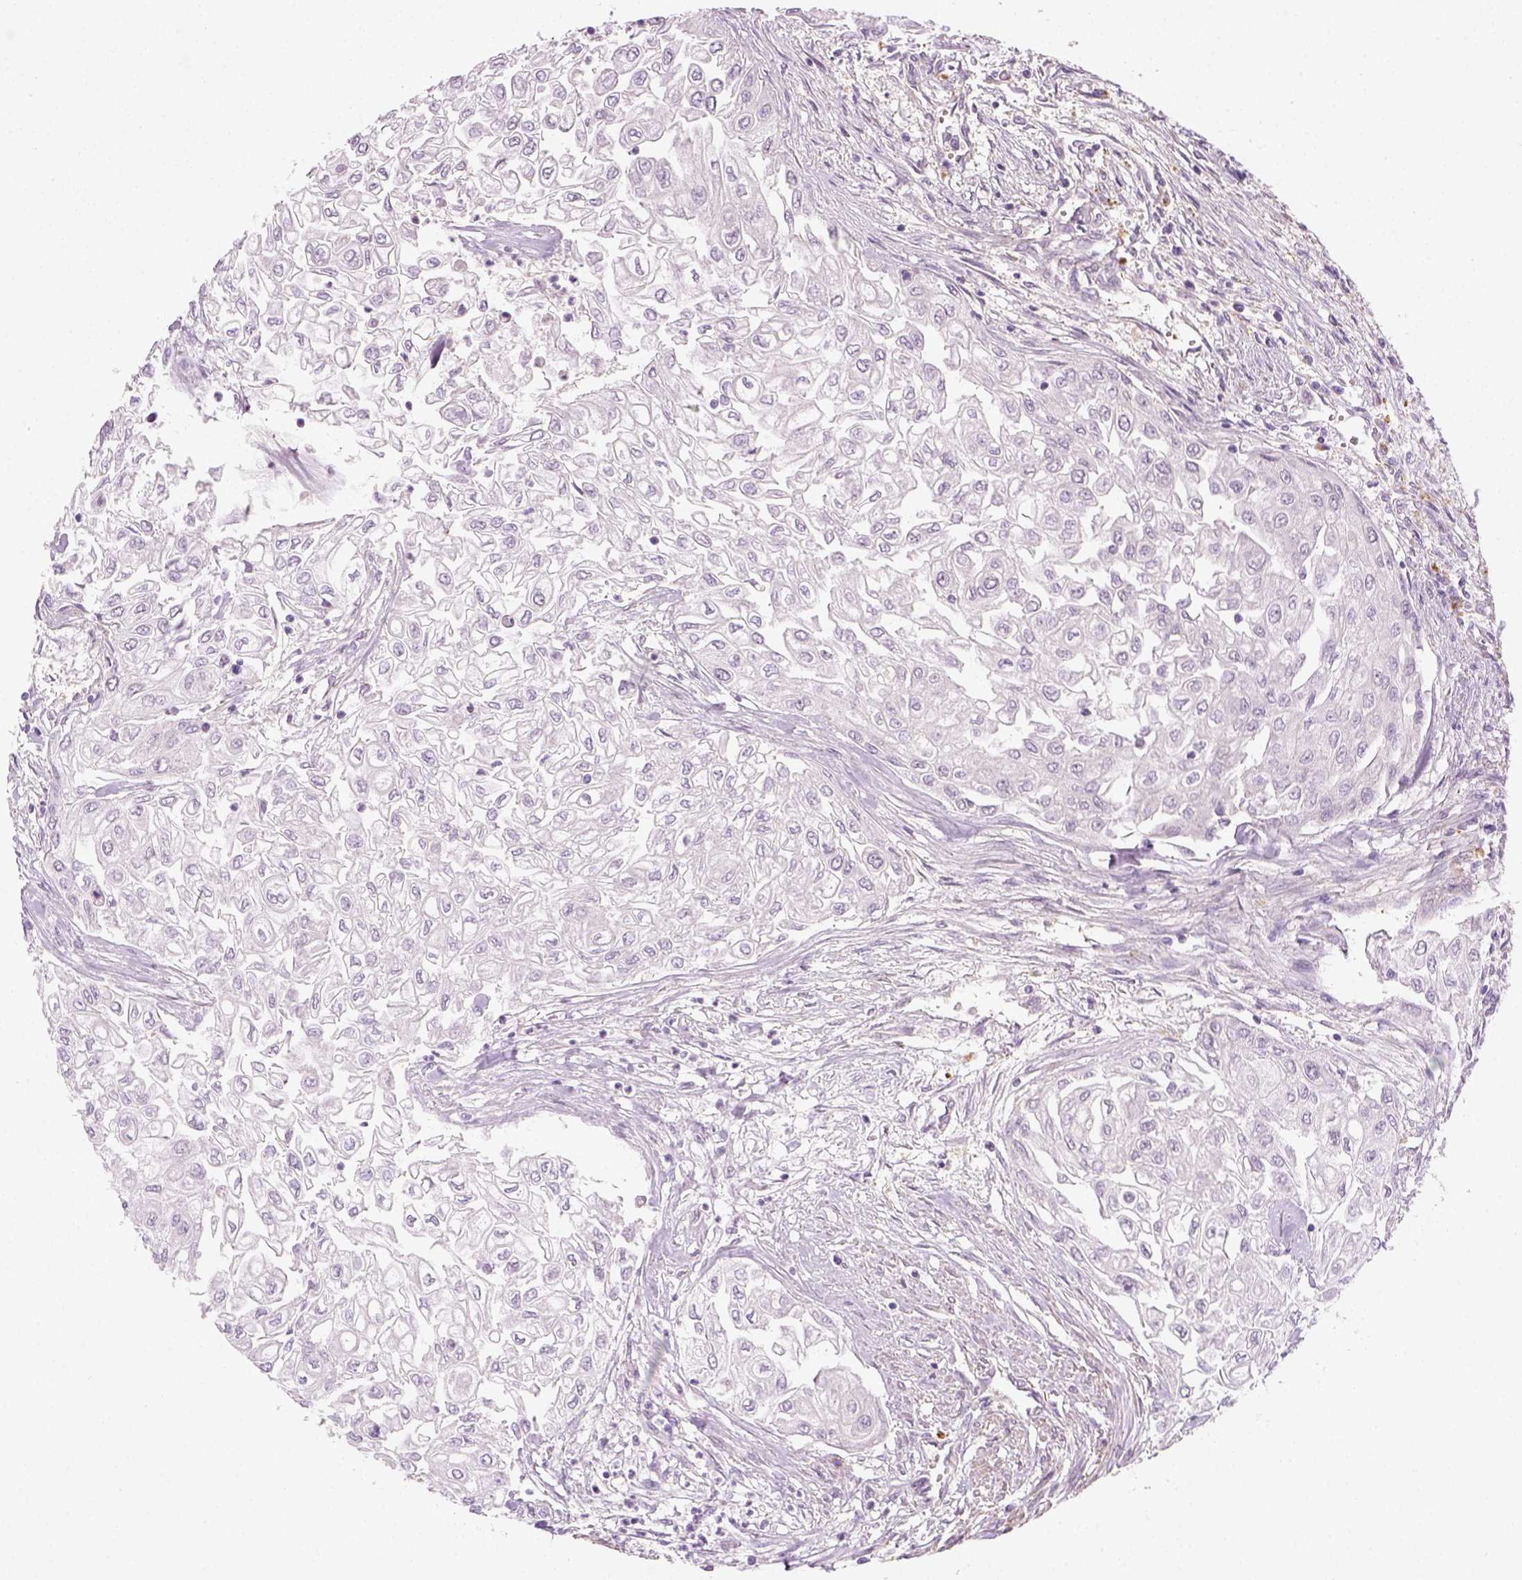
{"staining": {"intensity": "negative", "quantity": "none", "location": "none"}, "tissue": "urothelial cancer", "cell_type": "Tumor cells", "image_type": "cancer", "snomed": [{"axis": "morphology", "description": "Urothelial carcinoma, High grade"}, {"axis": "topography", "description": "Urinary bladder"}], "caption": "Immunohistochemistry histopathology image of neoplastic tissue: urothelial cancer stained with DAB (3,3'-diaminobenzidine) displays no significant protein staining in tumor cells.", "gene": "FAM163B", "patient": {"sex": "male", "age": 62}}